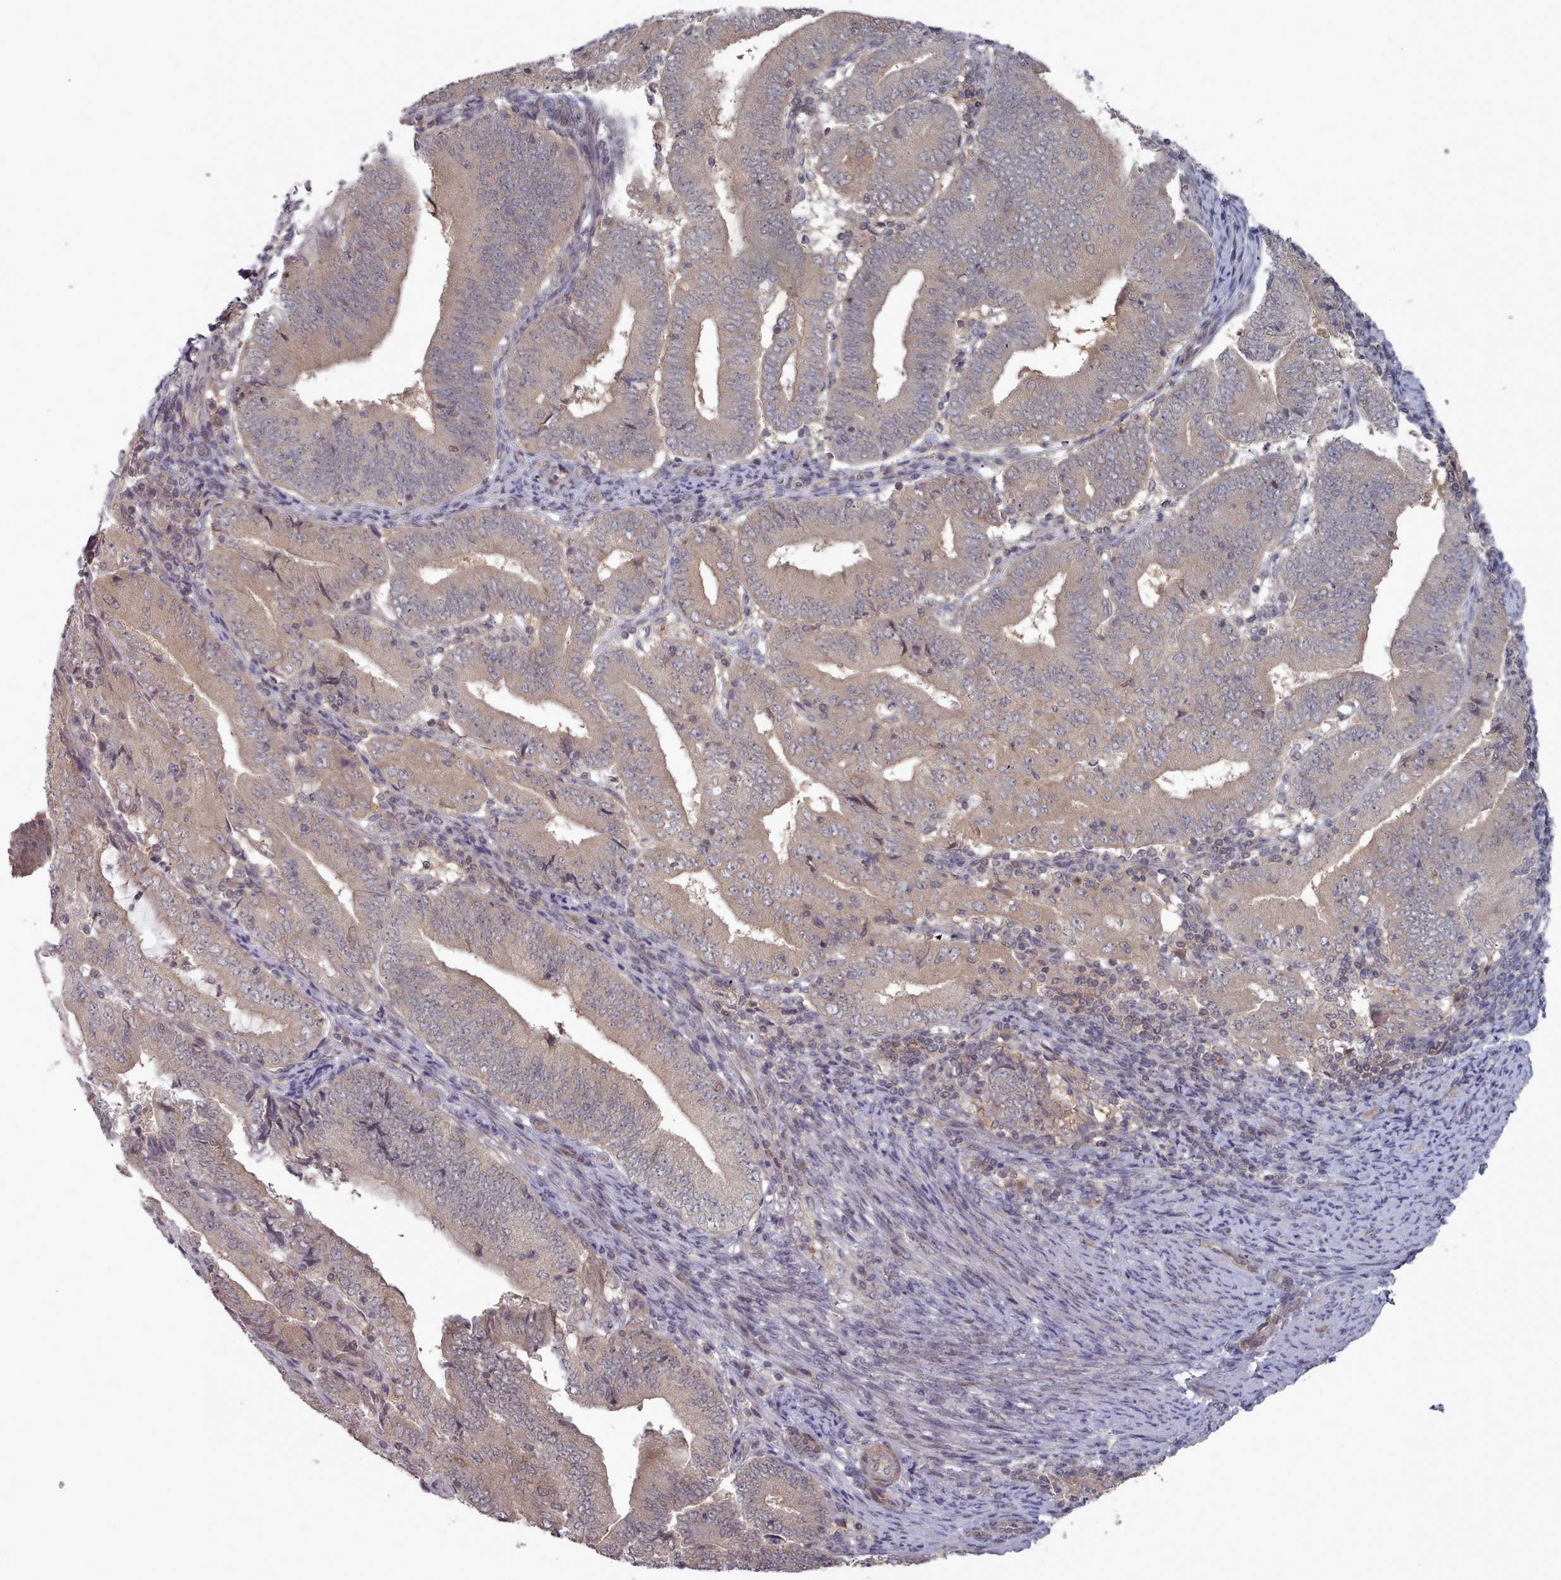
{"staining": {"intensity": "weak", "quantity": "<25%", "location": "cytoplasmic/membranous"}, "tissue": "endometrial cancer", "cell_type": "Tumor cells", "image_type": "cancer", "snomed": [{"axis": "morphology", "description": "Adenocarcinoma, NOS"}, {"axis": "topography", "description": "Endometrium"}], "caption": "Human endometrial cancer stained for a protein using immunohistochemistry (IHC) reveals no staining in tumor cells.", "gene": "HYAL3", "patient": {"sex": "female", "age": 70}}